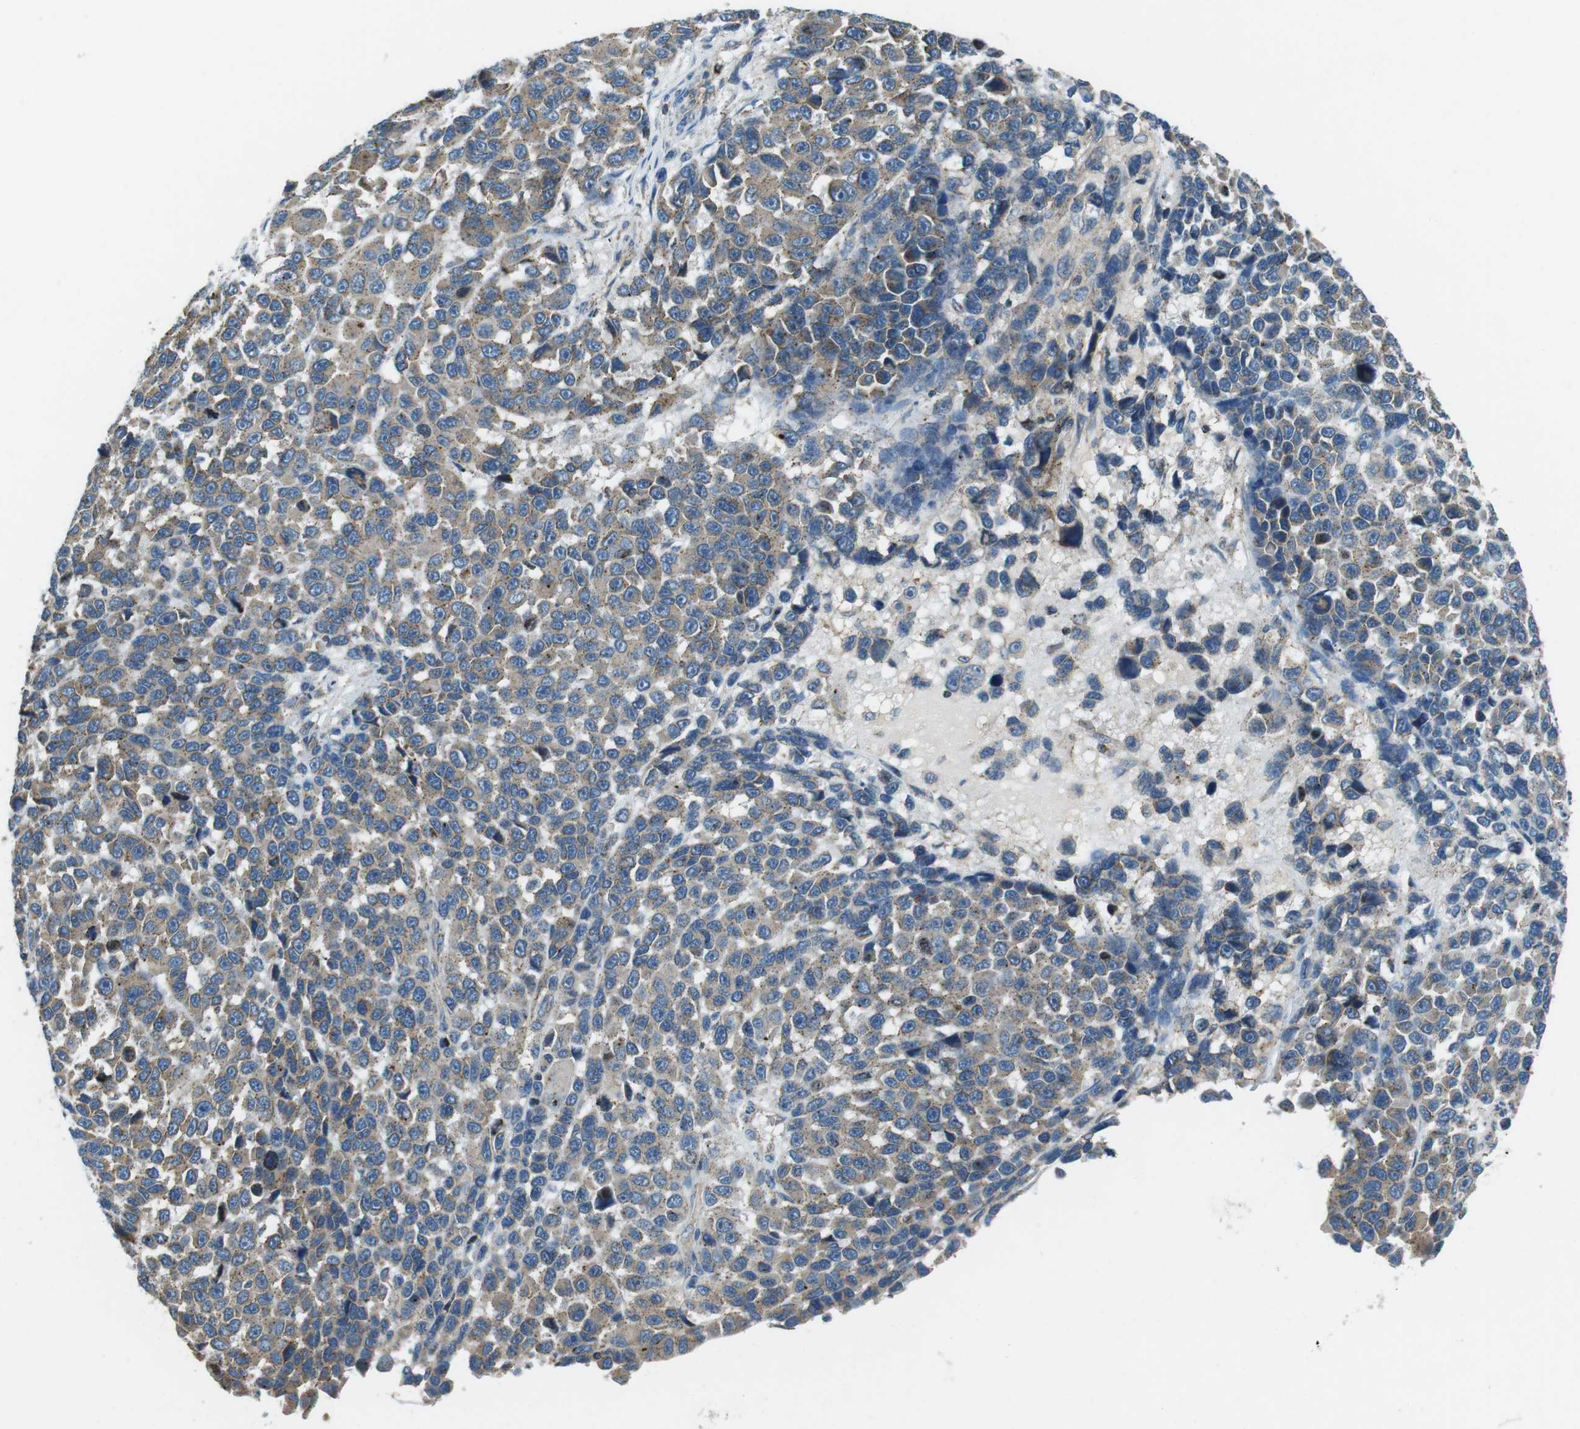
{"staining": {"intensity": "weak", "quantity": ">75%", "location": "cytoplasmic/membranous"}, "tissue": "melanoma", "cell_type": "Tumor cells", "image_type": "cancer", "snomed": [{"axis": "morphology", "description": "Malignant melanoma, NOS"}, {"axis": "topography", "description": "Skin"}], "caption": "Malignant melanoma stained with immunohistochemistry exhibits weak cytoplasmic/membranous staining in approximately >75% of tumor cells.", "gene": "FAM3B", "patient": {"sex": "male", "age": 53}}